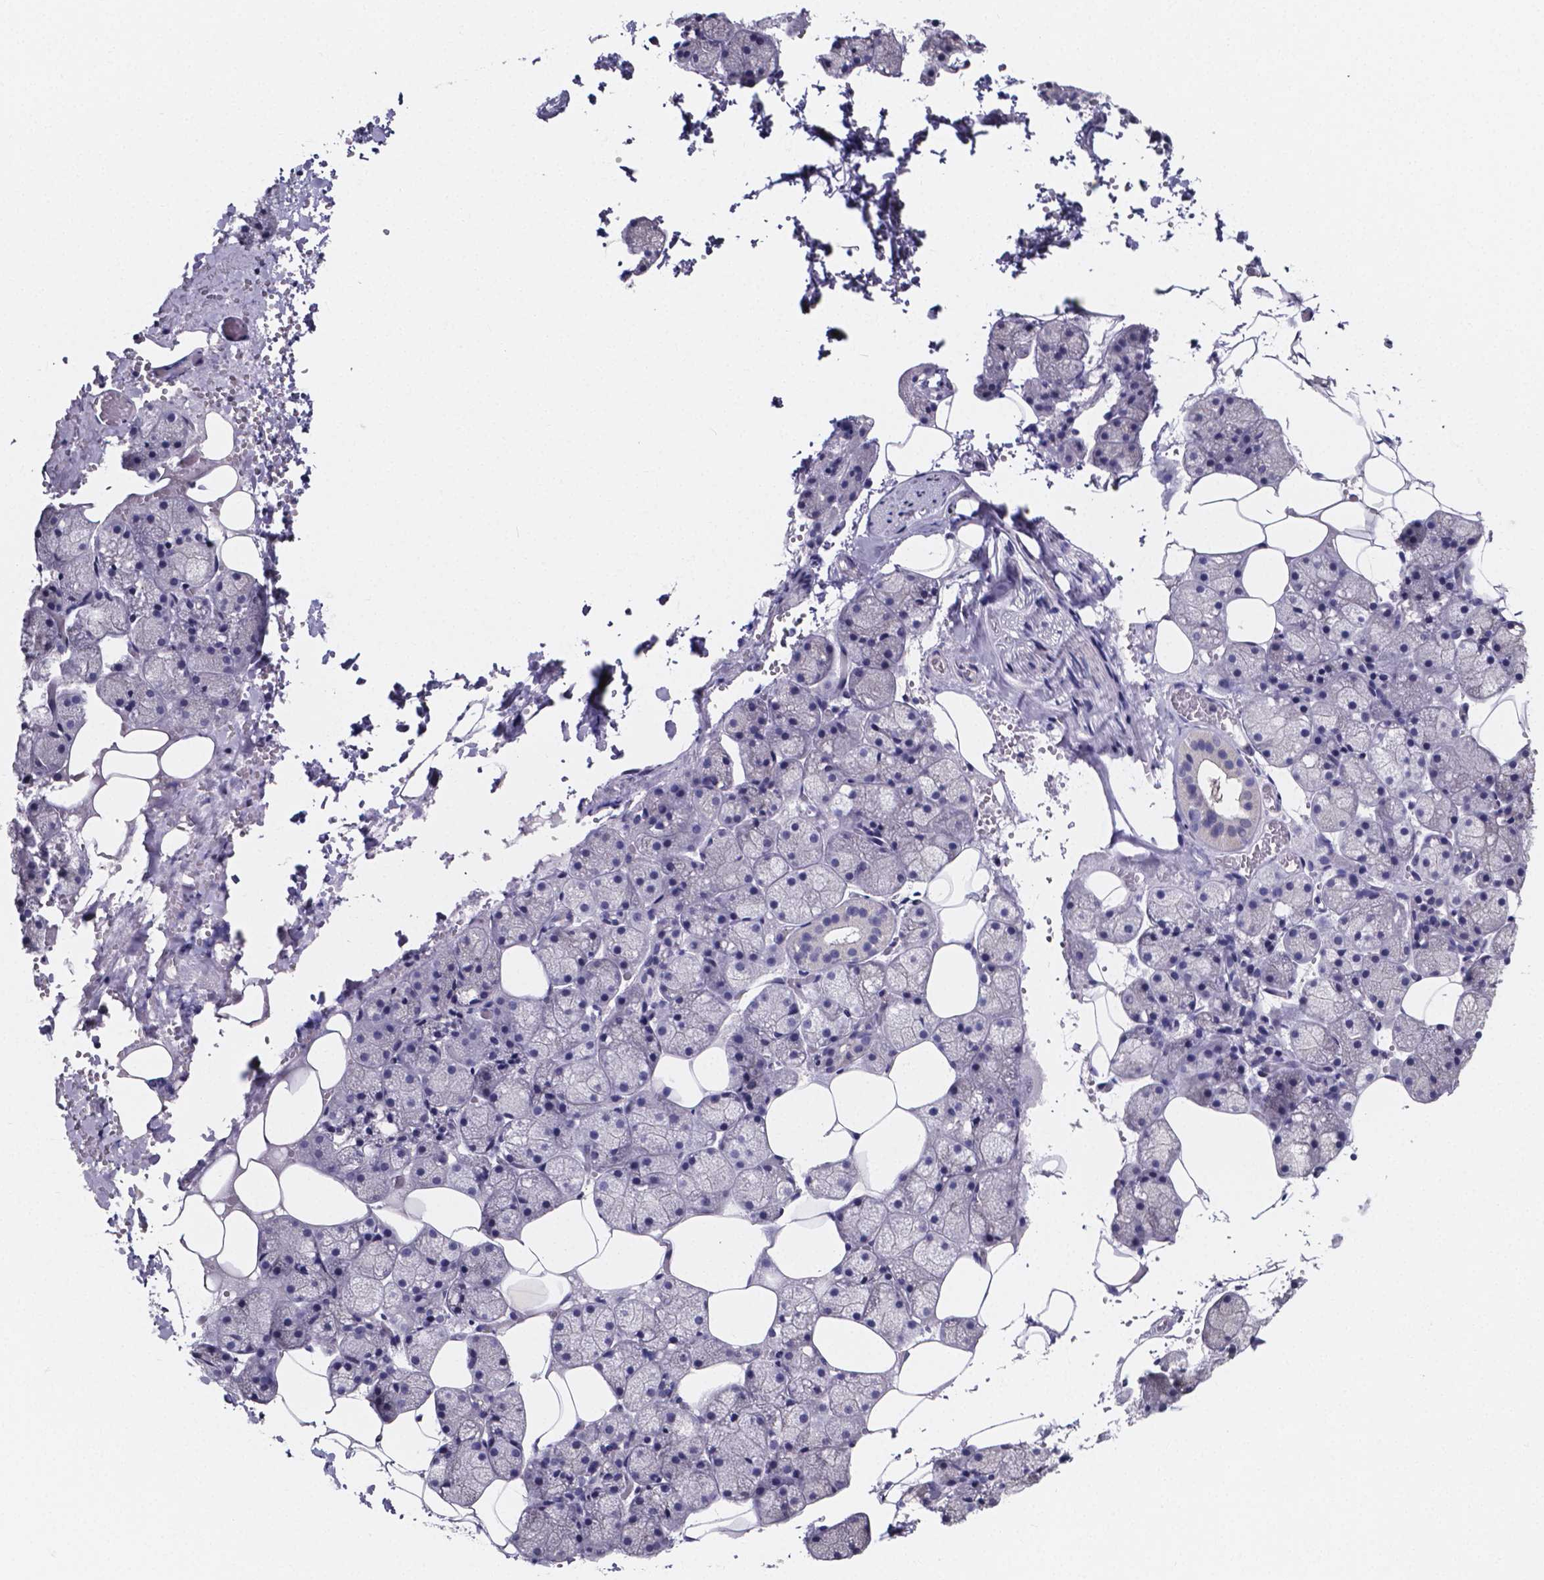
{"staining": {"intensity": "negative", "quantity": "none", "location": "none"}, "tissue": "salivary gland", "cell_type": "Glandular cells", "image_type": "normal", "snomed": [{"axis": "morphology", "description": "Normal tissue, NOS"}, {"axis": "topography", "description": "Salivary gland"}], "caption": "The image shows no staining of glandular cells in benign salivary gland.", "gene": "IZUMO1", "patient": {"sex": "male", "age": 38}}